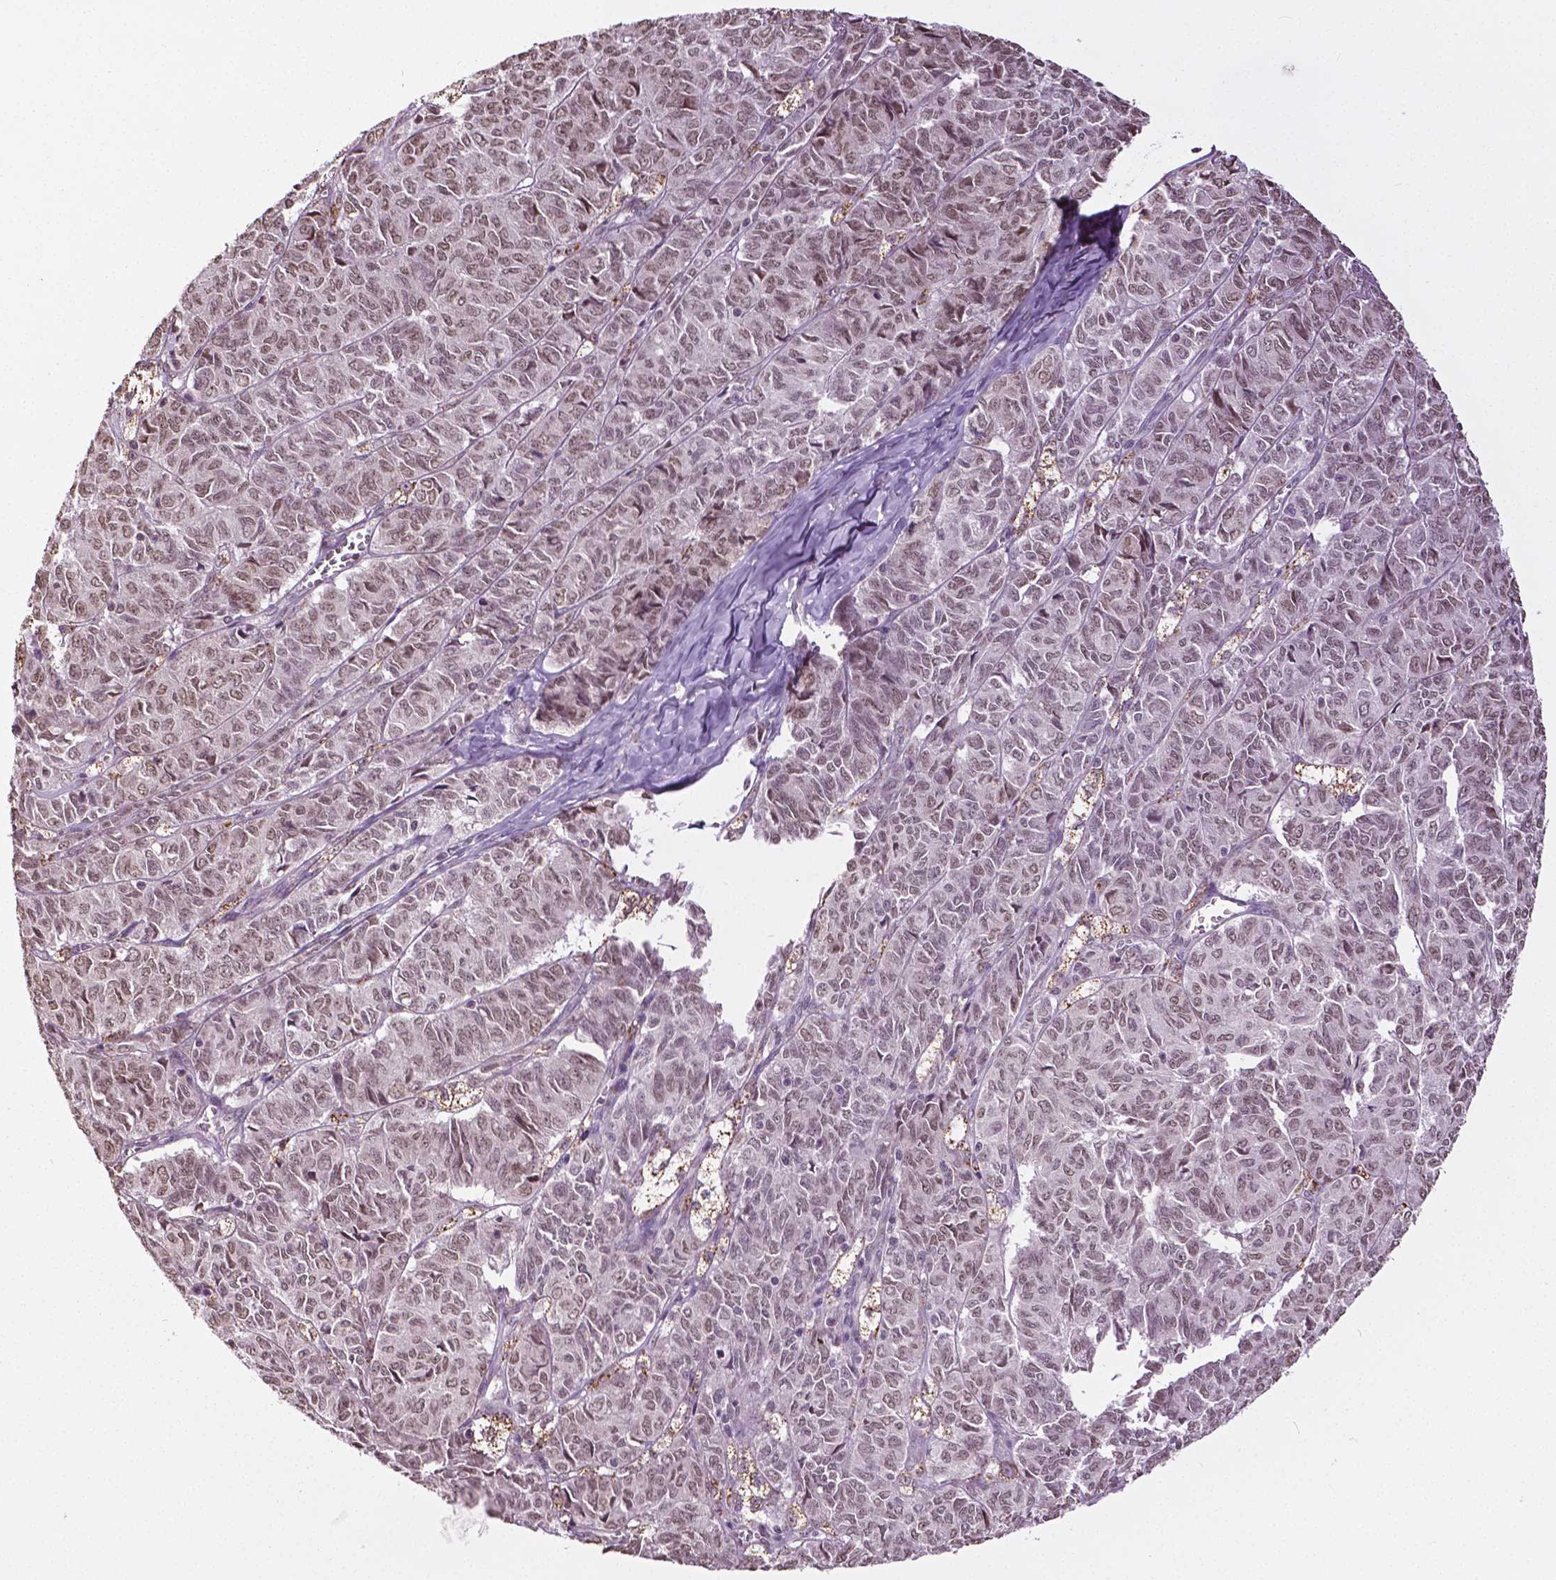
{"staining": {"intensity": "weak", "quantity": ">75%", "location": "nuclear"}, "tissue": "ovarian cancer", "cell_type": "Tumor cells", "image_type": "cancer", "snomed": [{"axis": "morphology", "description": "Carcinoma, endometroid"}, {"axis": "topography", "description": "Ovary"}], "caption": "This histopathology image exhibits endometroid carcinoma (ovarian) stained with IHC to label a protein in brown. The nuclear of tumor cells show weak positivity for the protein. Nuclei are counter-stained blue.", "gene": "DLX5", "patient": {"sex": "female", "age": 80}}